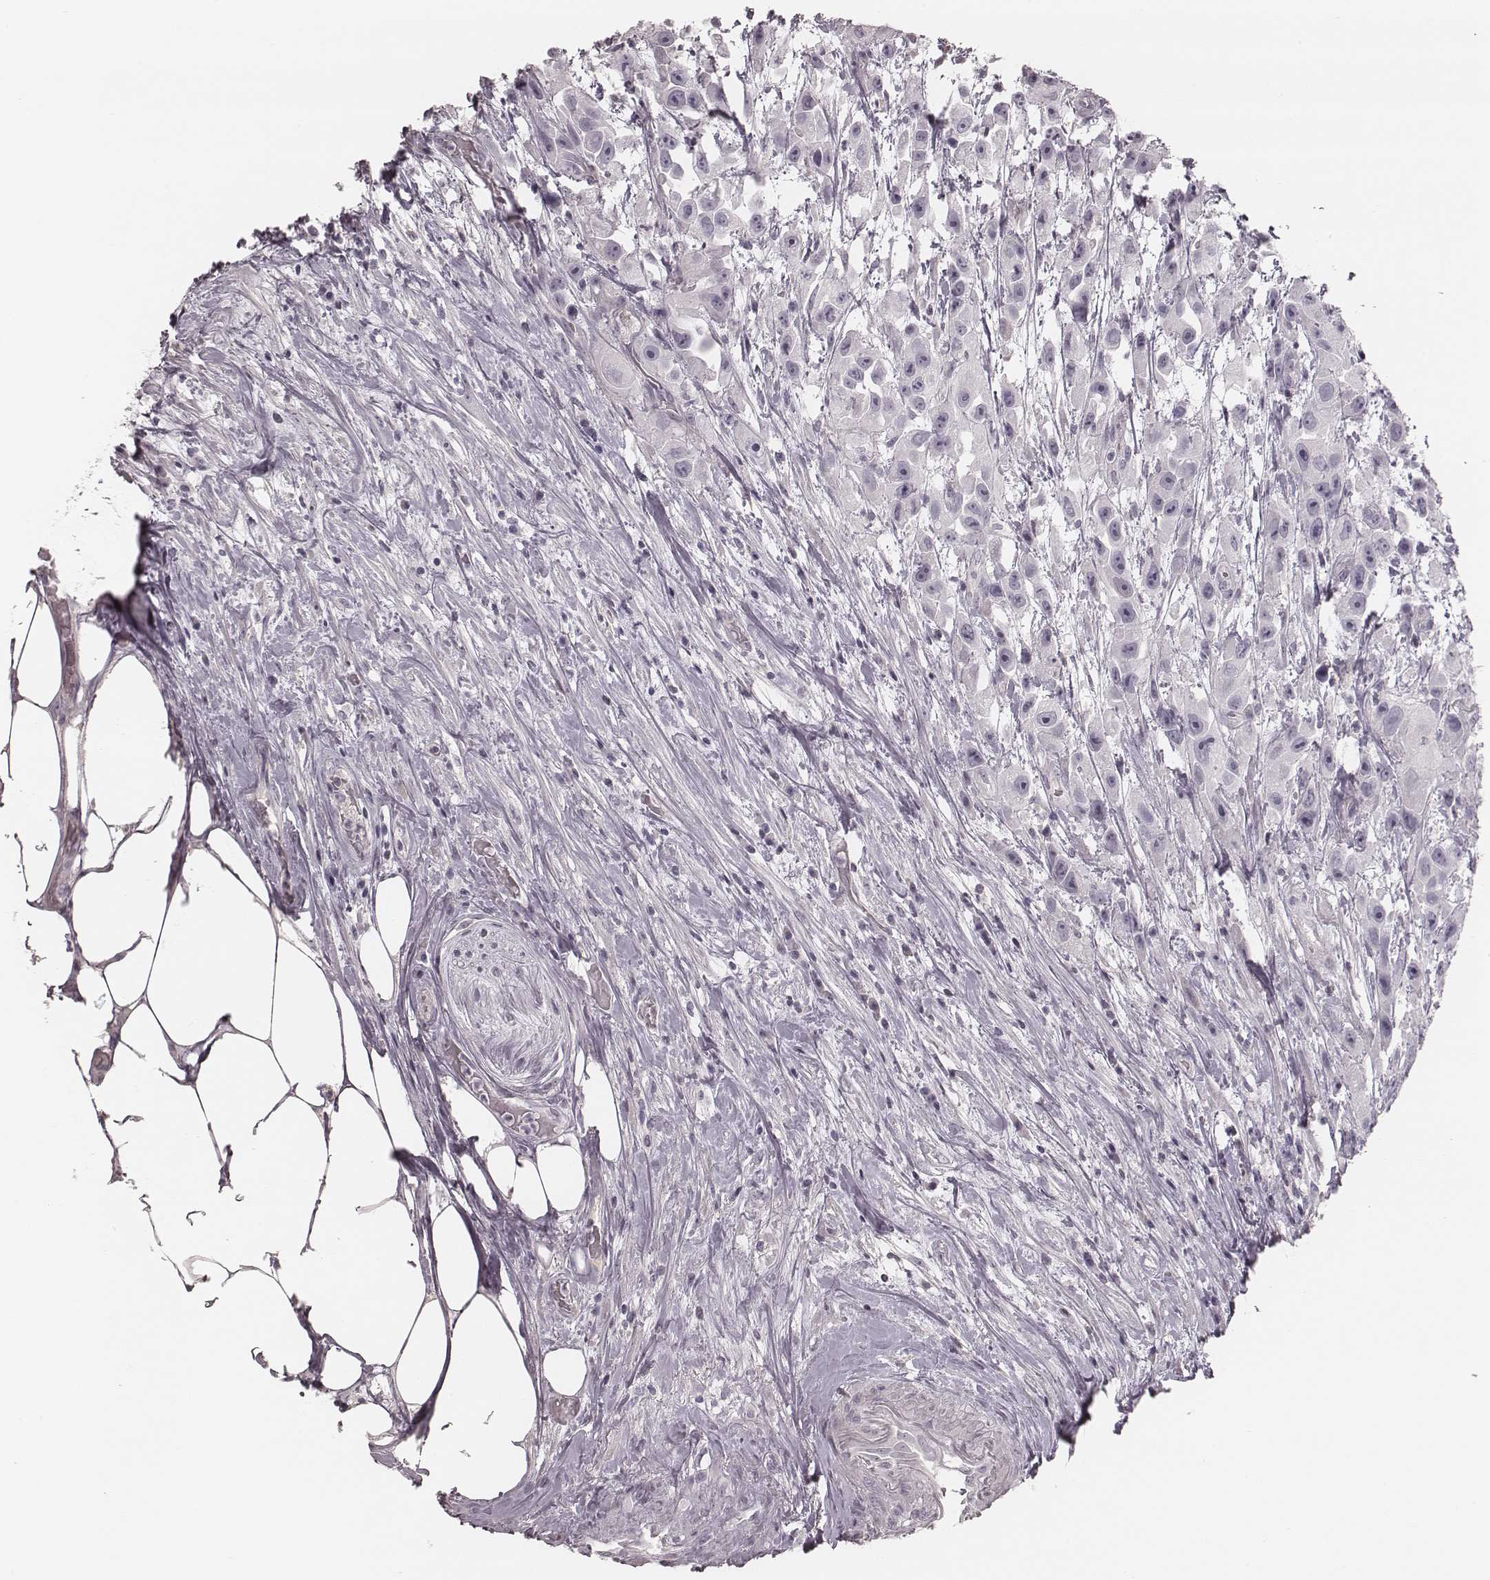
{"staining": {"intensity": "negative", "quantity": "none", "location": "none"}, "tissue": "urothelial cancer", "cell_type": "Tumor cells", "image_type": "cancer", "snomed": [{"axis": "morphology", "description": "Urothelial carcinoma, High grade"}, {"axis": "topography", "description": "Urinary bladder"}], "caption": "Immunohistochemistry micrograph of urothelial cancer stained for a protein (brown), which exhibits no staining in tumor cells.", "gene": "S100Z", "patient": {"sex": "male", "age": 79}}